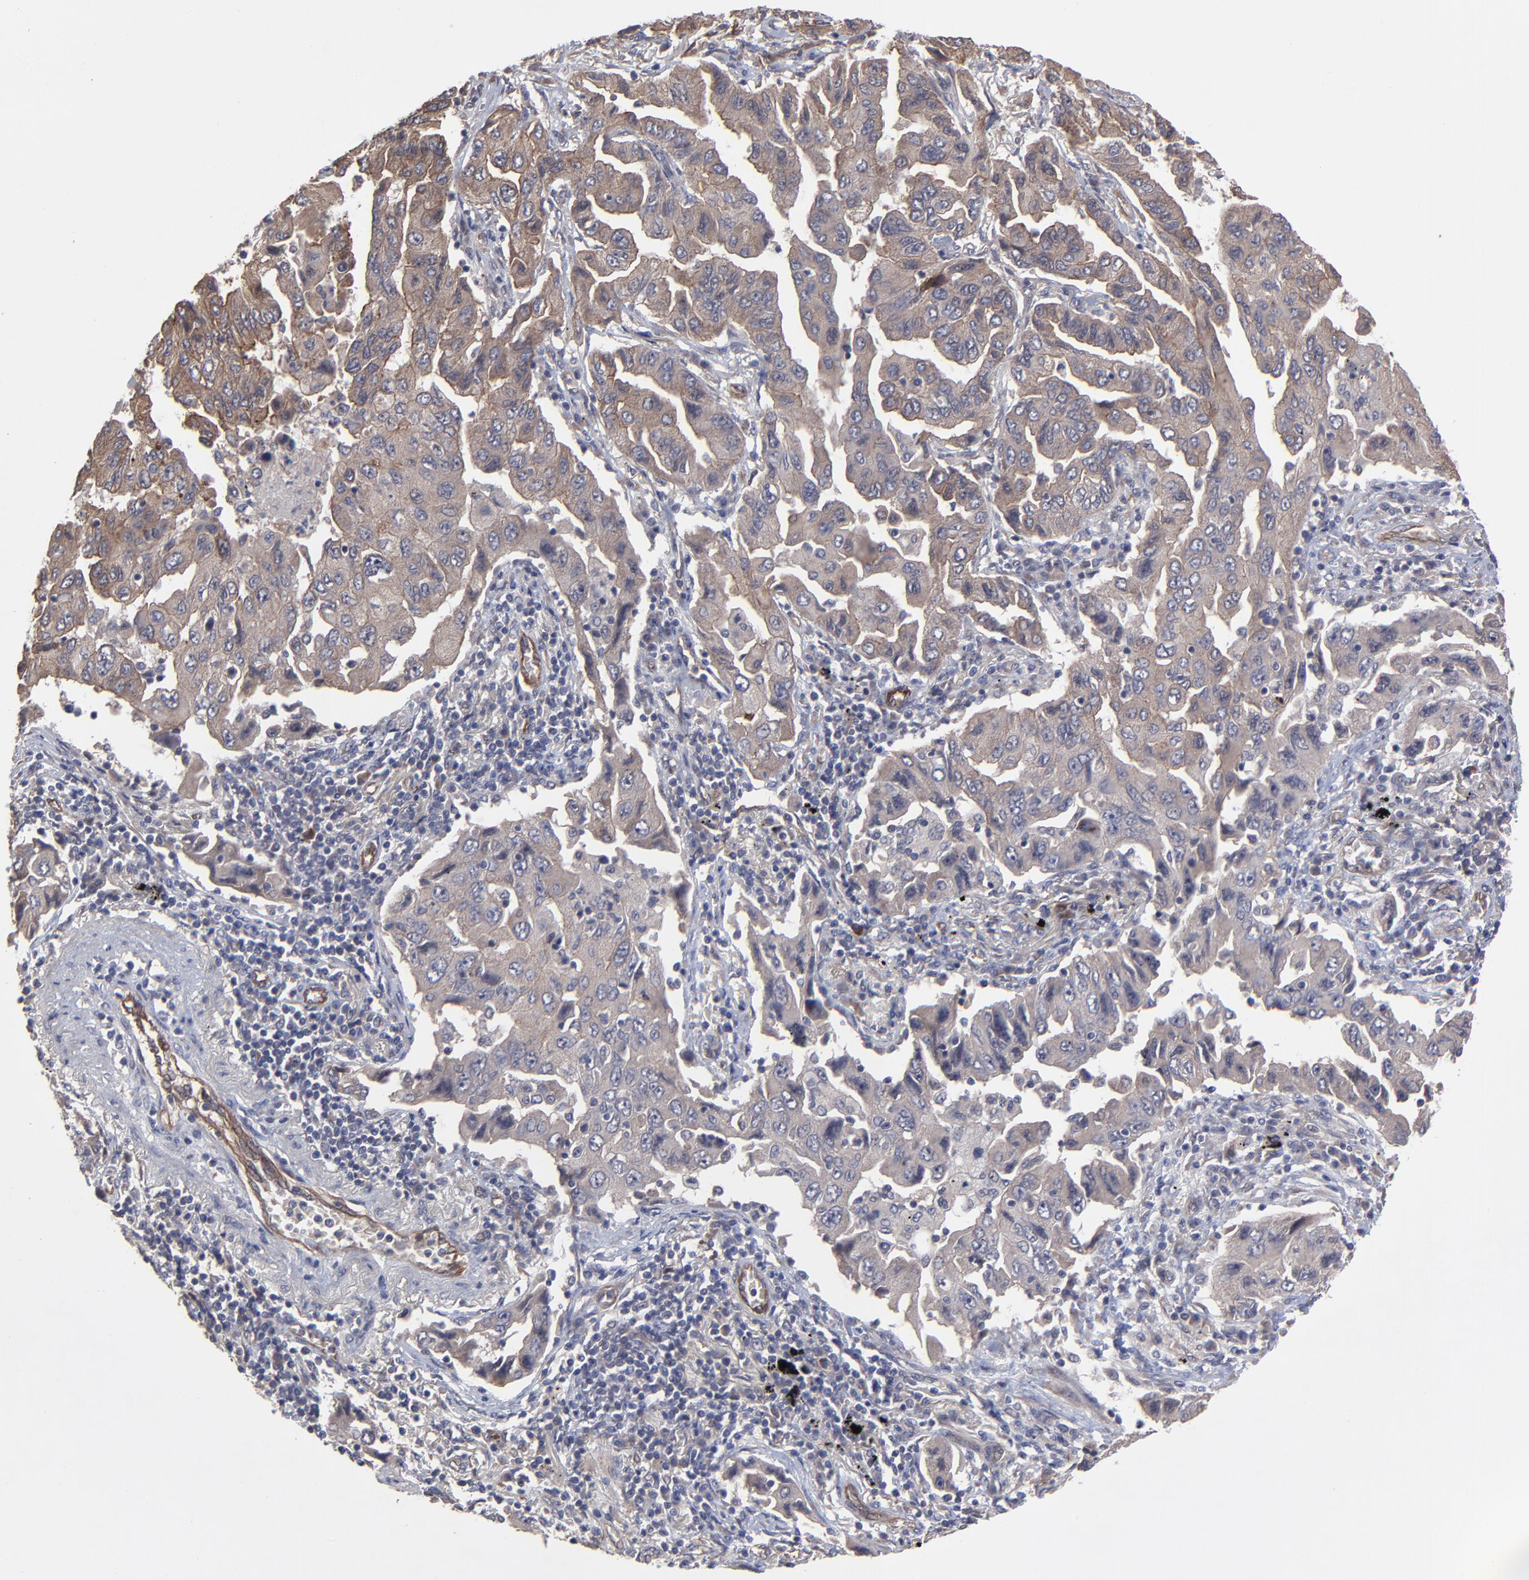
{"staining": {"intensity": "moderate", "quantity": "25%-75%", "location": "cytoplasmic/membranous"}, "tissue": "lung cancer", "cell_type": "Tumor cells", "image_type": "cancer", "snomed": [{"axis": "morphology", "description": "Adenocarcinoma, NOS"}, {"axis": "topography", "description": "Lung"}], "caption": "Moderate cytoplasmic/membranous positivity for a protein is identified in about 25%-75% of tumor cells of lung adenocarcinoma using immunohistochemistry (IHC).", "gene": "ZNF780B", "patient": {"sex": "female", "age": 65}}